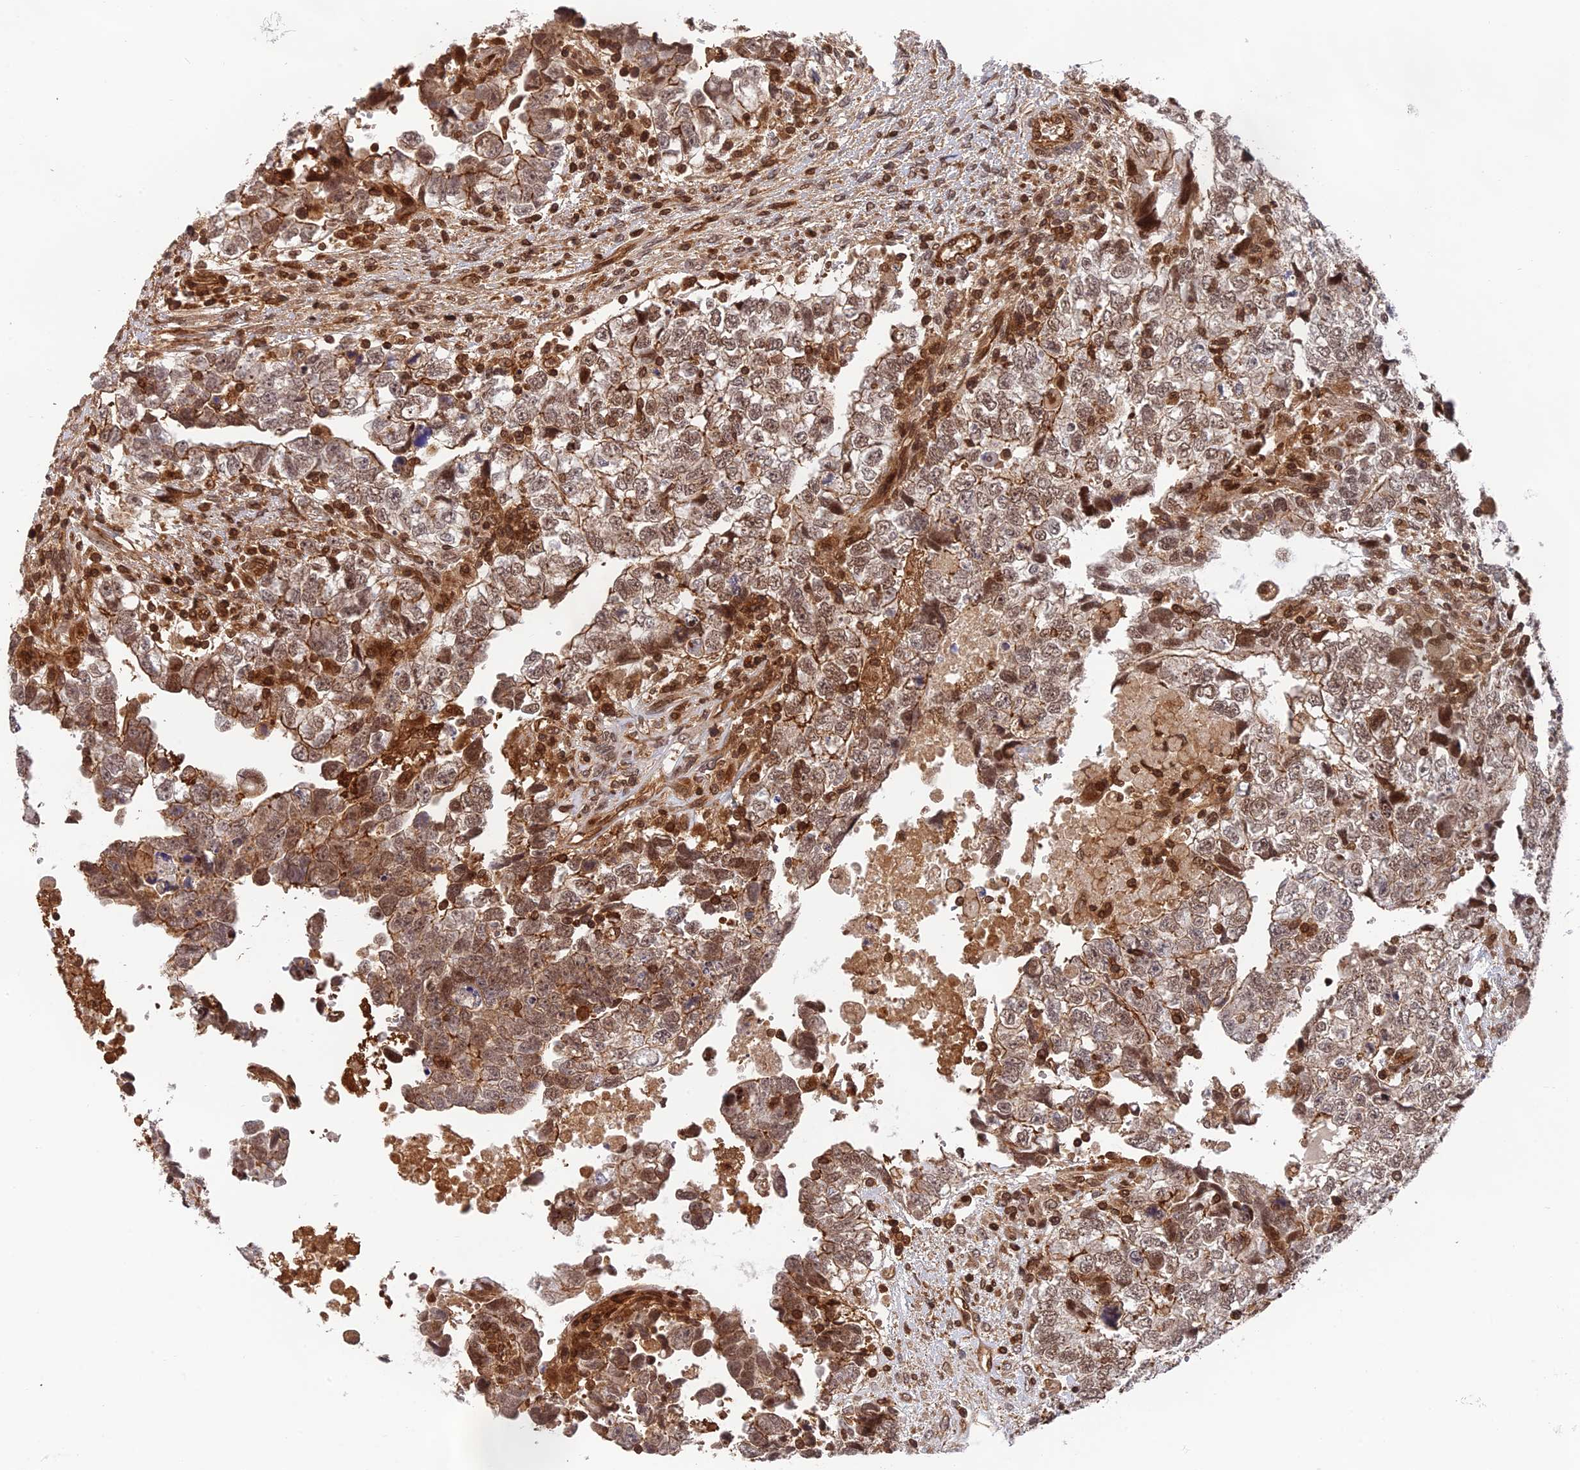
{"staining": {"intensity": "moderate", "quantity": ">75%", "location": "cytoplasmic/membranous,nuclear"}, "tissue": "testis cancer", "cell_type": "Tumor cells", "image_type": "cancer", "snomed": [{"axis": "morphology", "description": "Carcinoma, Embryonal, NOS"}, {"axis": "topography", "description": "Testis"}], "caption": "Testis cancer (embryonal carcinoma) tissue displays moderate cytoplasmic/membranous and nuclear positivity in approximately >75% of tumor cells", "gene": "OSBPL1A", "patient": {"sex": "male", "age": 37}}